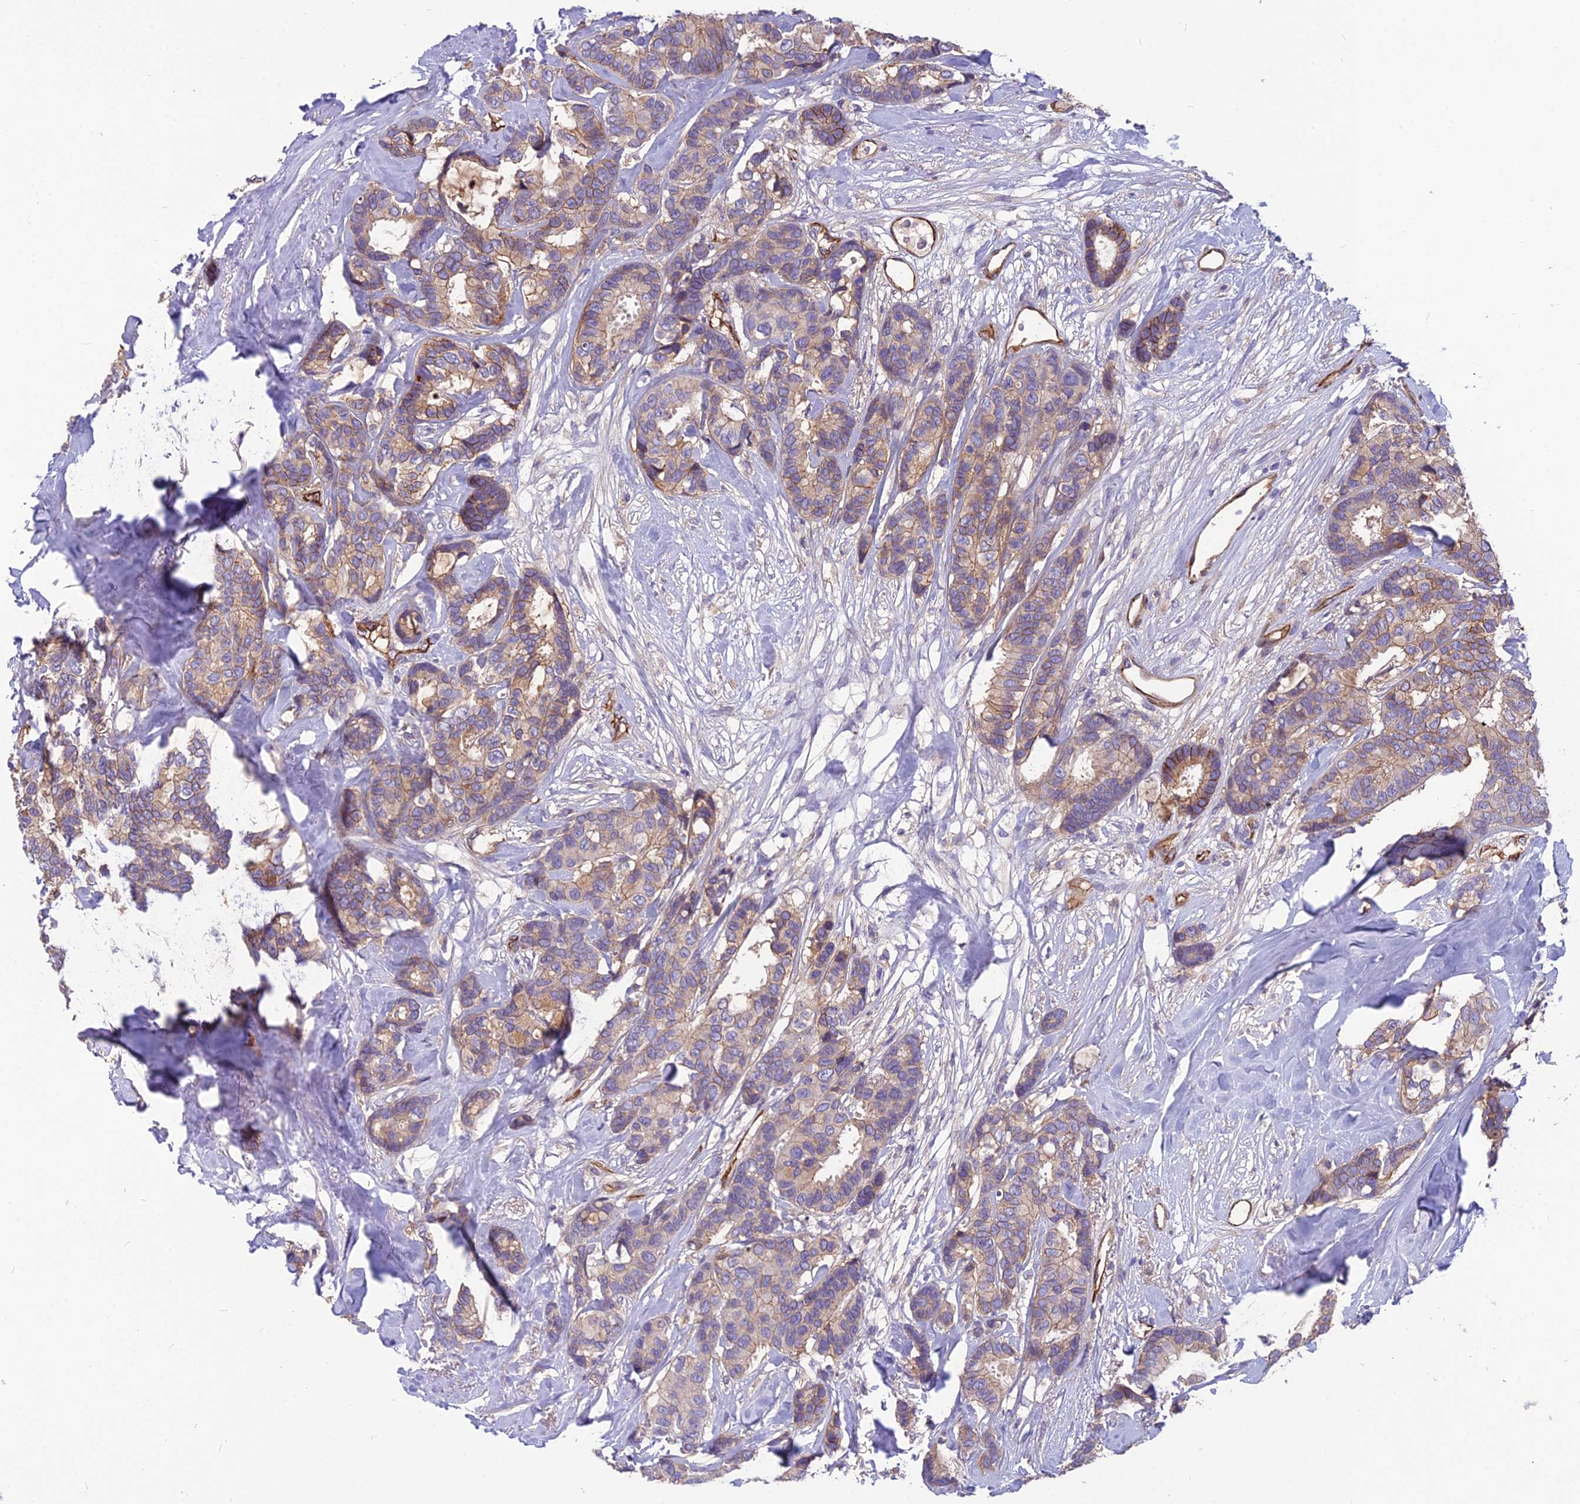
{"staining": {"intensity": "weak", "quantity": ">75%", "location": "cytoplasmic/membranous"}, "tissue": "breast cancer", "cell_type": "Tumor cells", "image_type": "cancer", "snomed": [{"axis": "morphology", "description": "Duct carcinoma"}, {"axis": "topography", "description": "Breast"}], "caption": "Breast cancer (infiltrating ductal carcinoma) stained for a protein (brown) exhibits weak cytoplasmic/membranous positive positivity in about >75% of tumor cells.", "gene": "TSPAN15", "patient": {"sex": "female", "age": 87}}